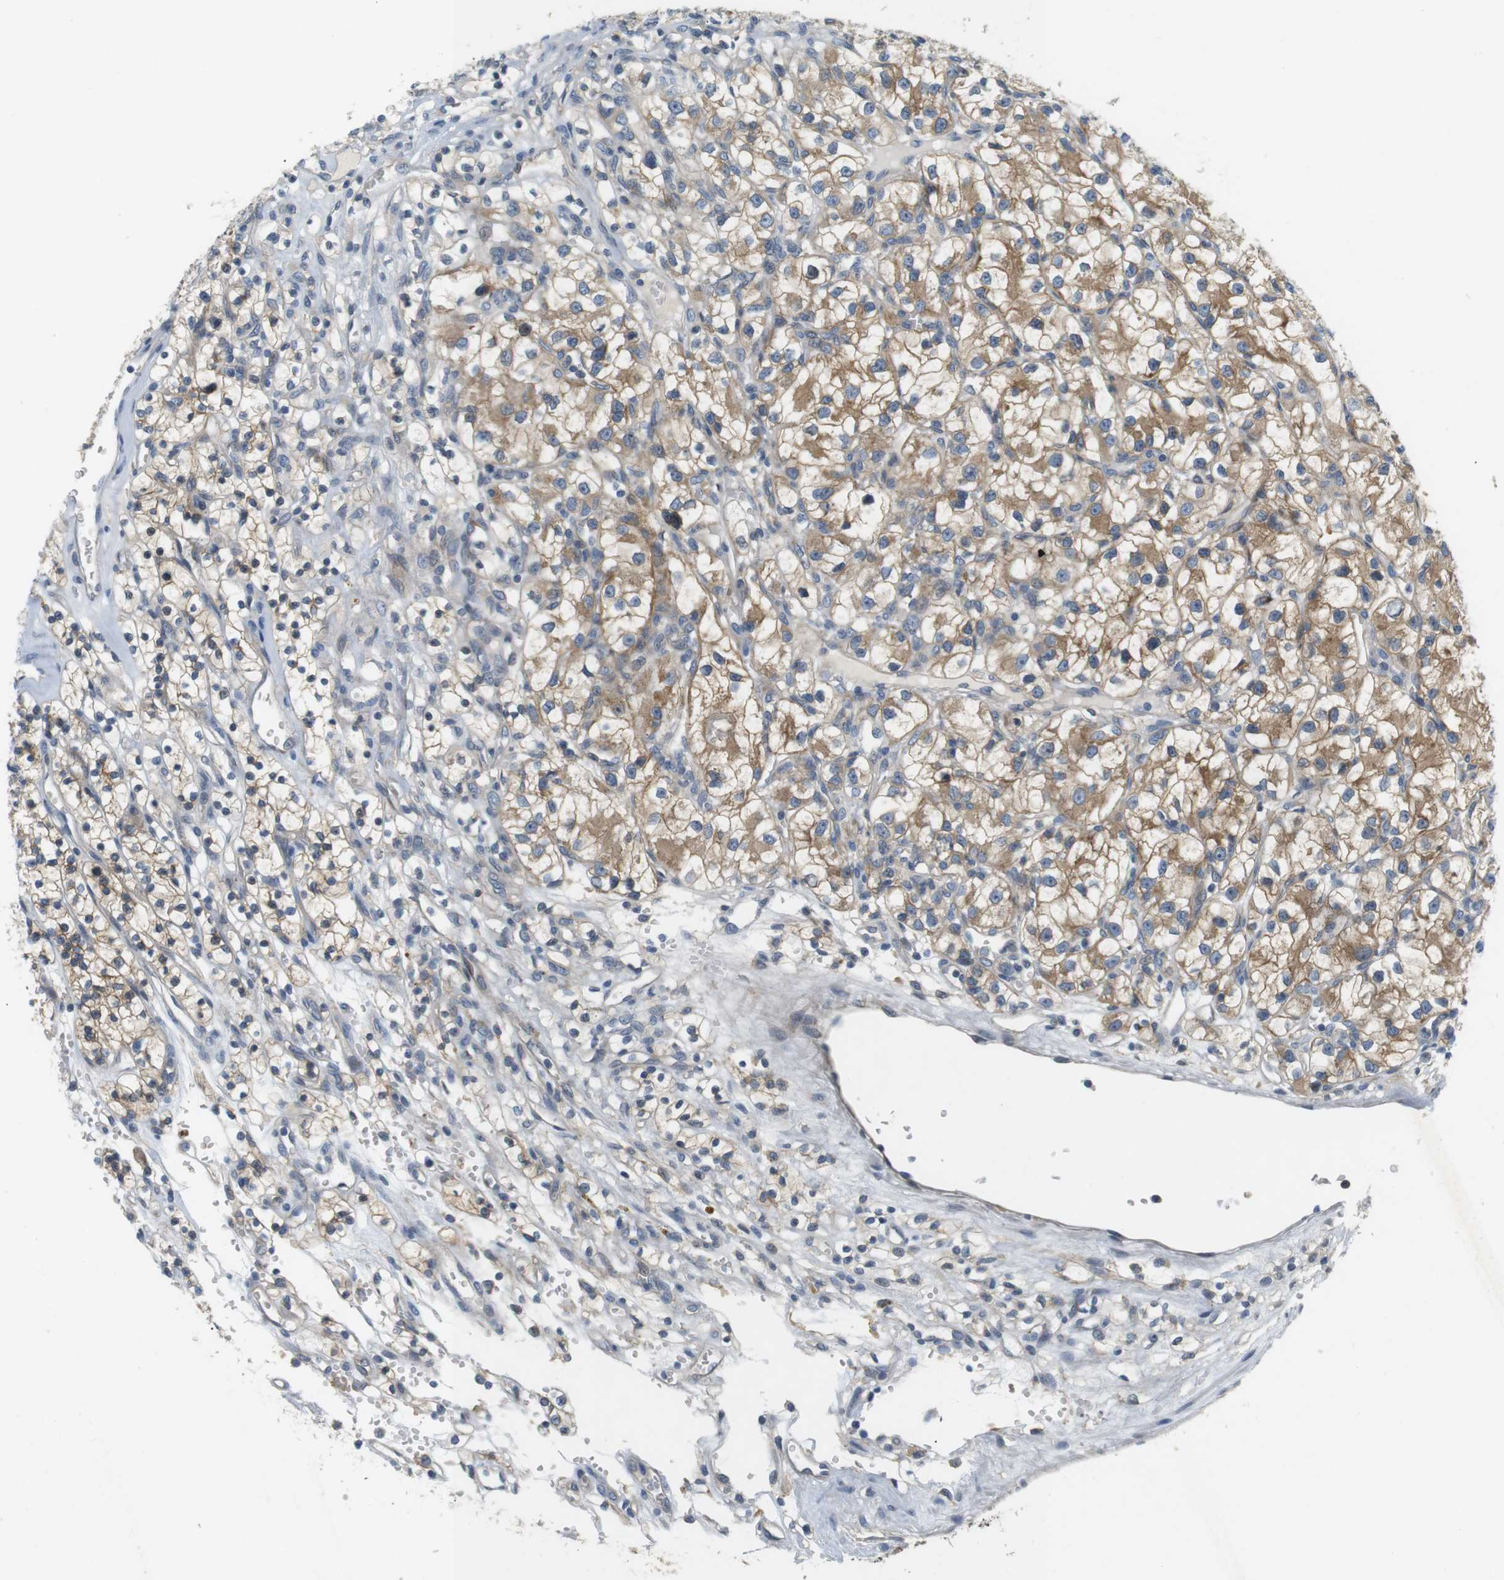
{"staining": {"intensity": "moderate", "quantity": "25%-75%", "location": "cytoplasmic/membranous"}, "tissue": "renal cancer", "cell_type": "Tumor cells", "image_type": "cancer", "snomed": [{"axis": "morphology", "description": "Adenocarcinoma, NOS"}, {"axis": "topography", "description": "Kidney"}], "caption": "Immunohistochemistry staining of renal adenocarcinoma, which exhibits medium levels of moderate cytoplasmic/membranous staining in about 25%-75% of tumor cells indicating moderate cytoplasmic/membranous protein staining. The staining was performed using DAB (3,3'-diaminobenzidine) (brown) for protein detection and nuclei were counterstained in hematoxylin (blue).", "gene": "SLC30A1", "patient": {"sex": "female", "age": 57}}